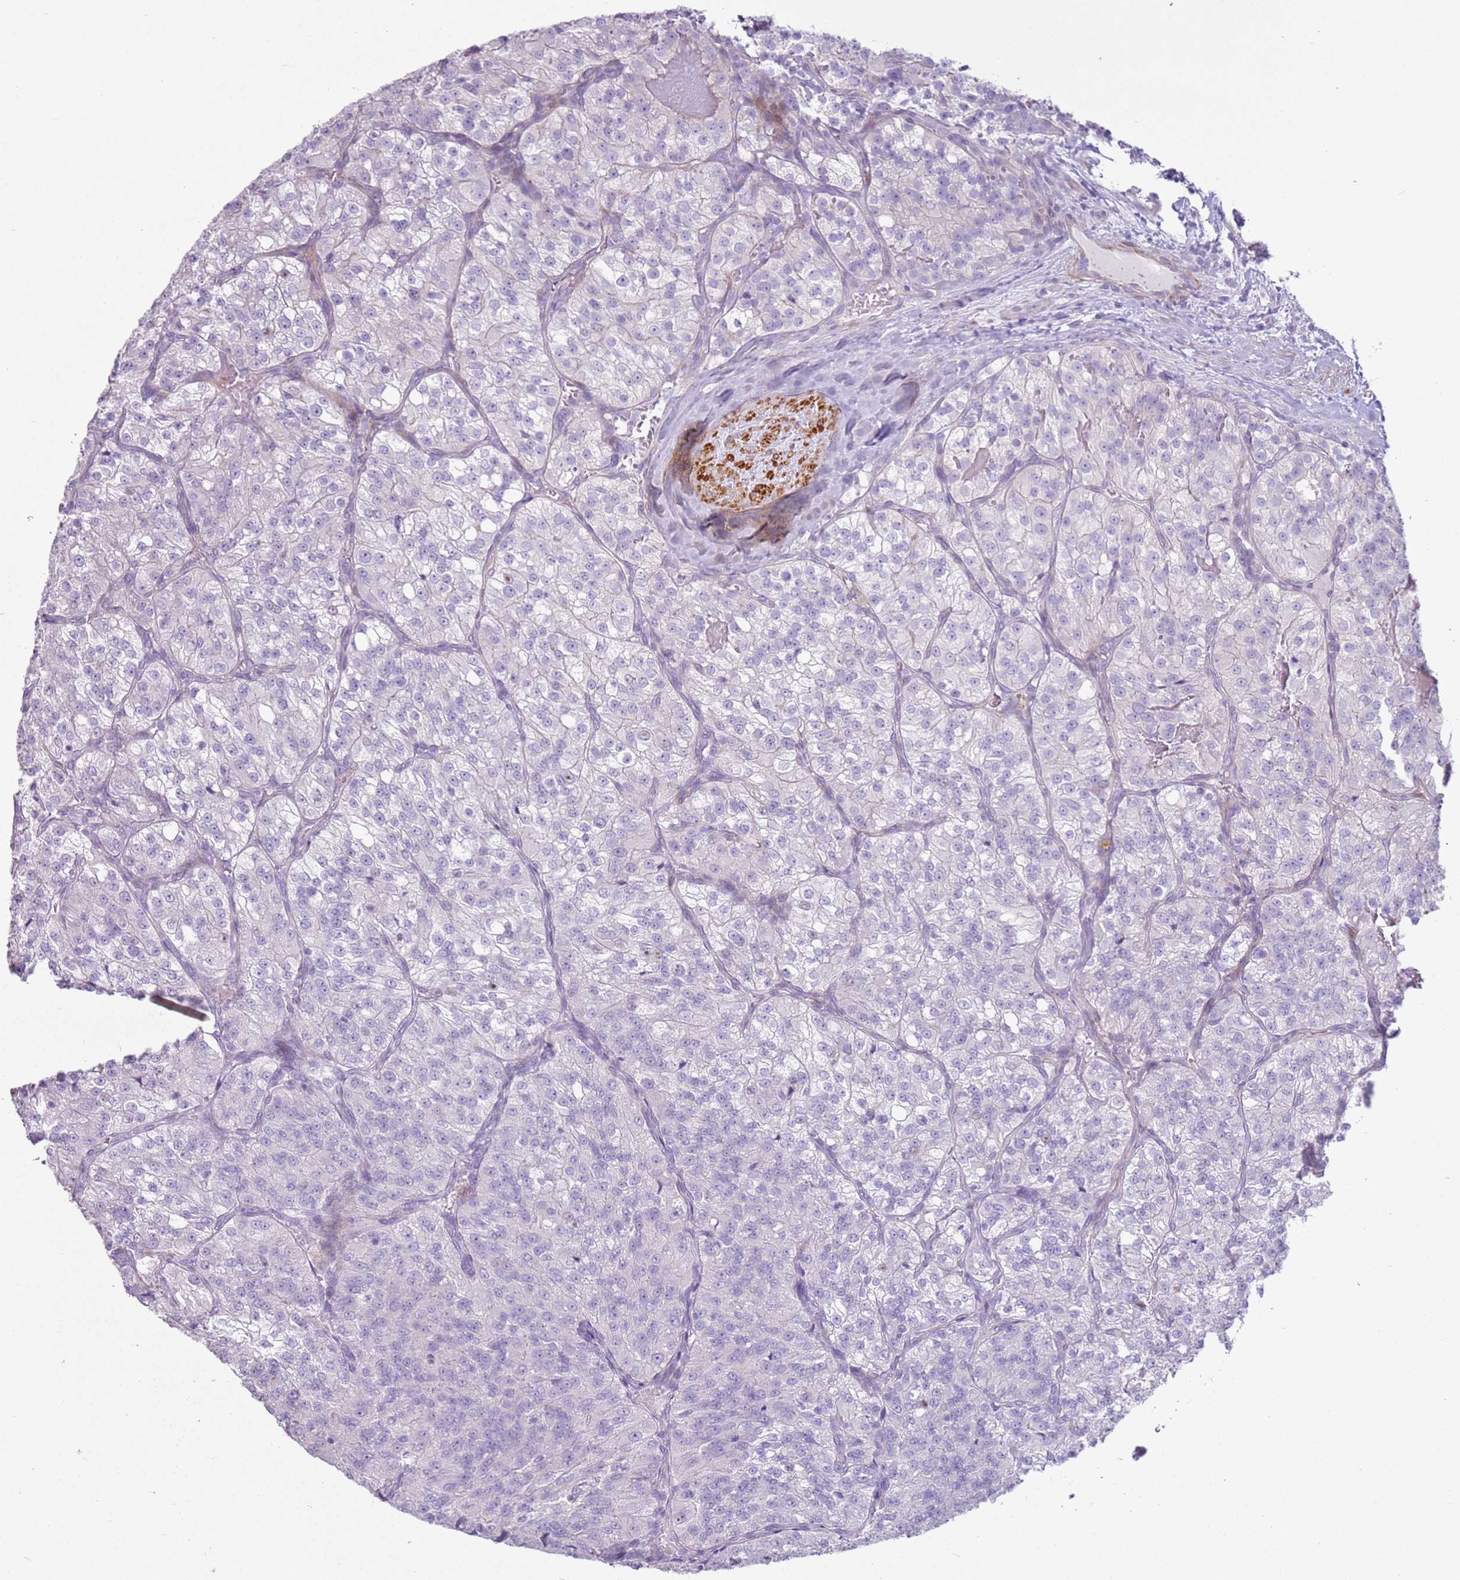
{"staining": {"intensity": "negative", "quantity": "none", "location": "none"}, "tissue": "renal cancer", "cell_type": "Tumor cells", "image_type": "cancer", "snomed": [{"axis": "morphology", "description": "Adenocarcinoma, NOS"}, {"axis": "topography", "description": "Kidney"}], "caption": "A high-resolution photomicrograph shows immunohistochemistry staining of adenocarcinoma (renal), which shows no significant expression in tumor cells. (Brightfield microscopy of DAB immunohistochemistry (IHC) at high magnification).", "gene": "ZNF239", "patient": {"sex": "female", "age": 63}}